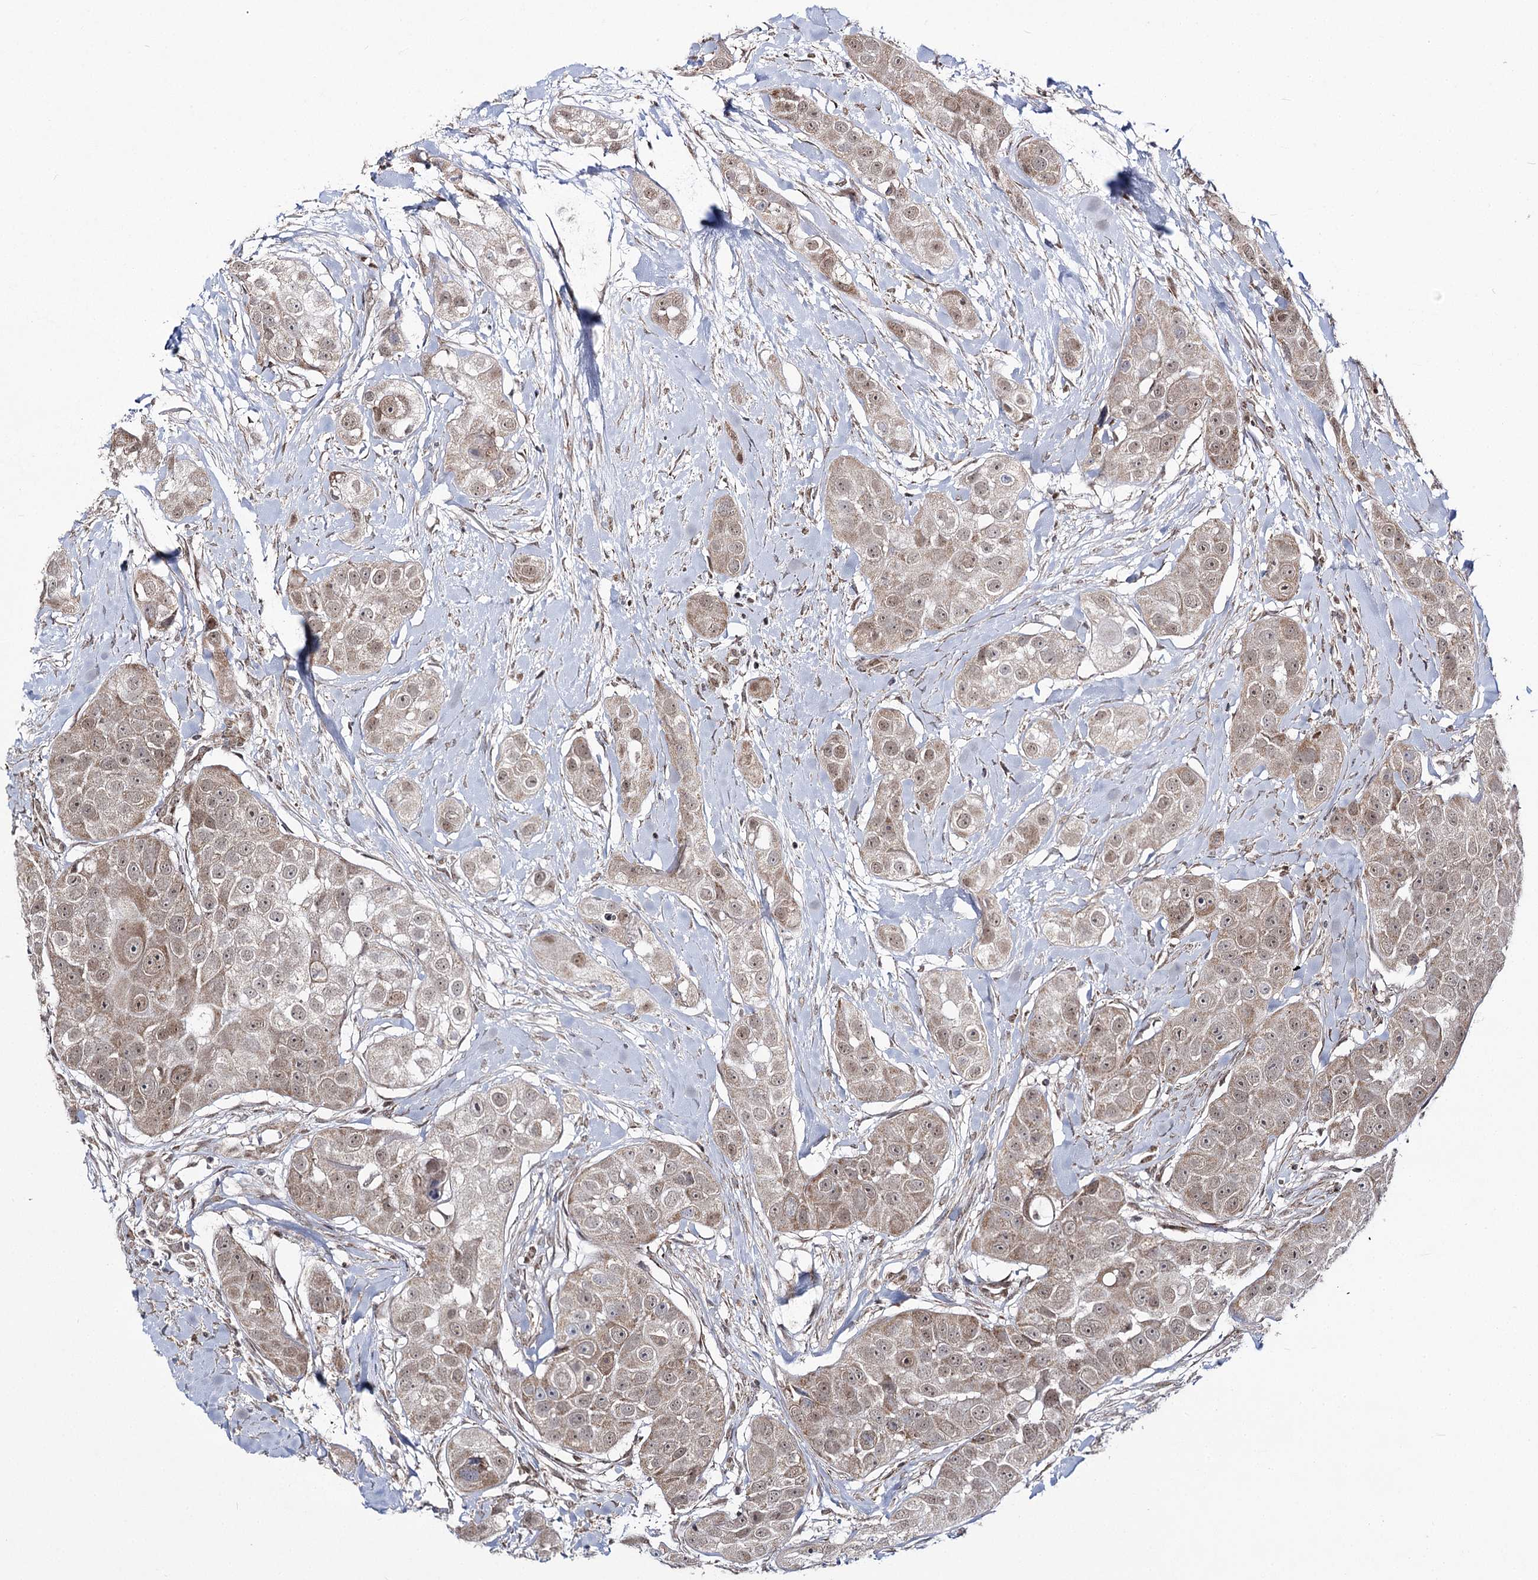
{"staining": {"intensity": "moderate", "quantity": ">75%", "location": "cytoplasmic/membranous,nuclear"}, "tissue": "head and neck cancer", "cell_type": "Tumor cells", "image_type": "cancer", "snomed": [{"axis": "morphology", "description": "Normal tissue, NOS"}, {"axis": "morphology", "description": "Squamous cell carcinoma, NOS"}, {"axis": "topography", "description": "Skeletal muscle"}, {"axis": "topography", "description": "Head-Neck"}], "caption": "Protein expression by immunohistochemistry displays moderate cytoplasmic/membranous and nuclear staining in about >75% of tumor cells in head and neck cancer.", "gene": "SLC4A1AP", "patient": {"sex": "male", "age": 51}}